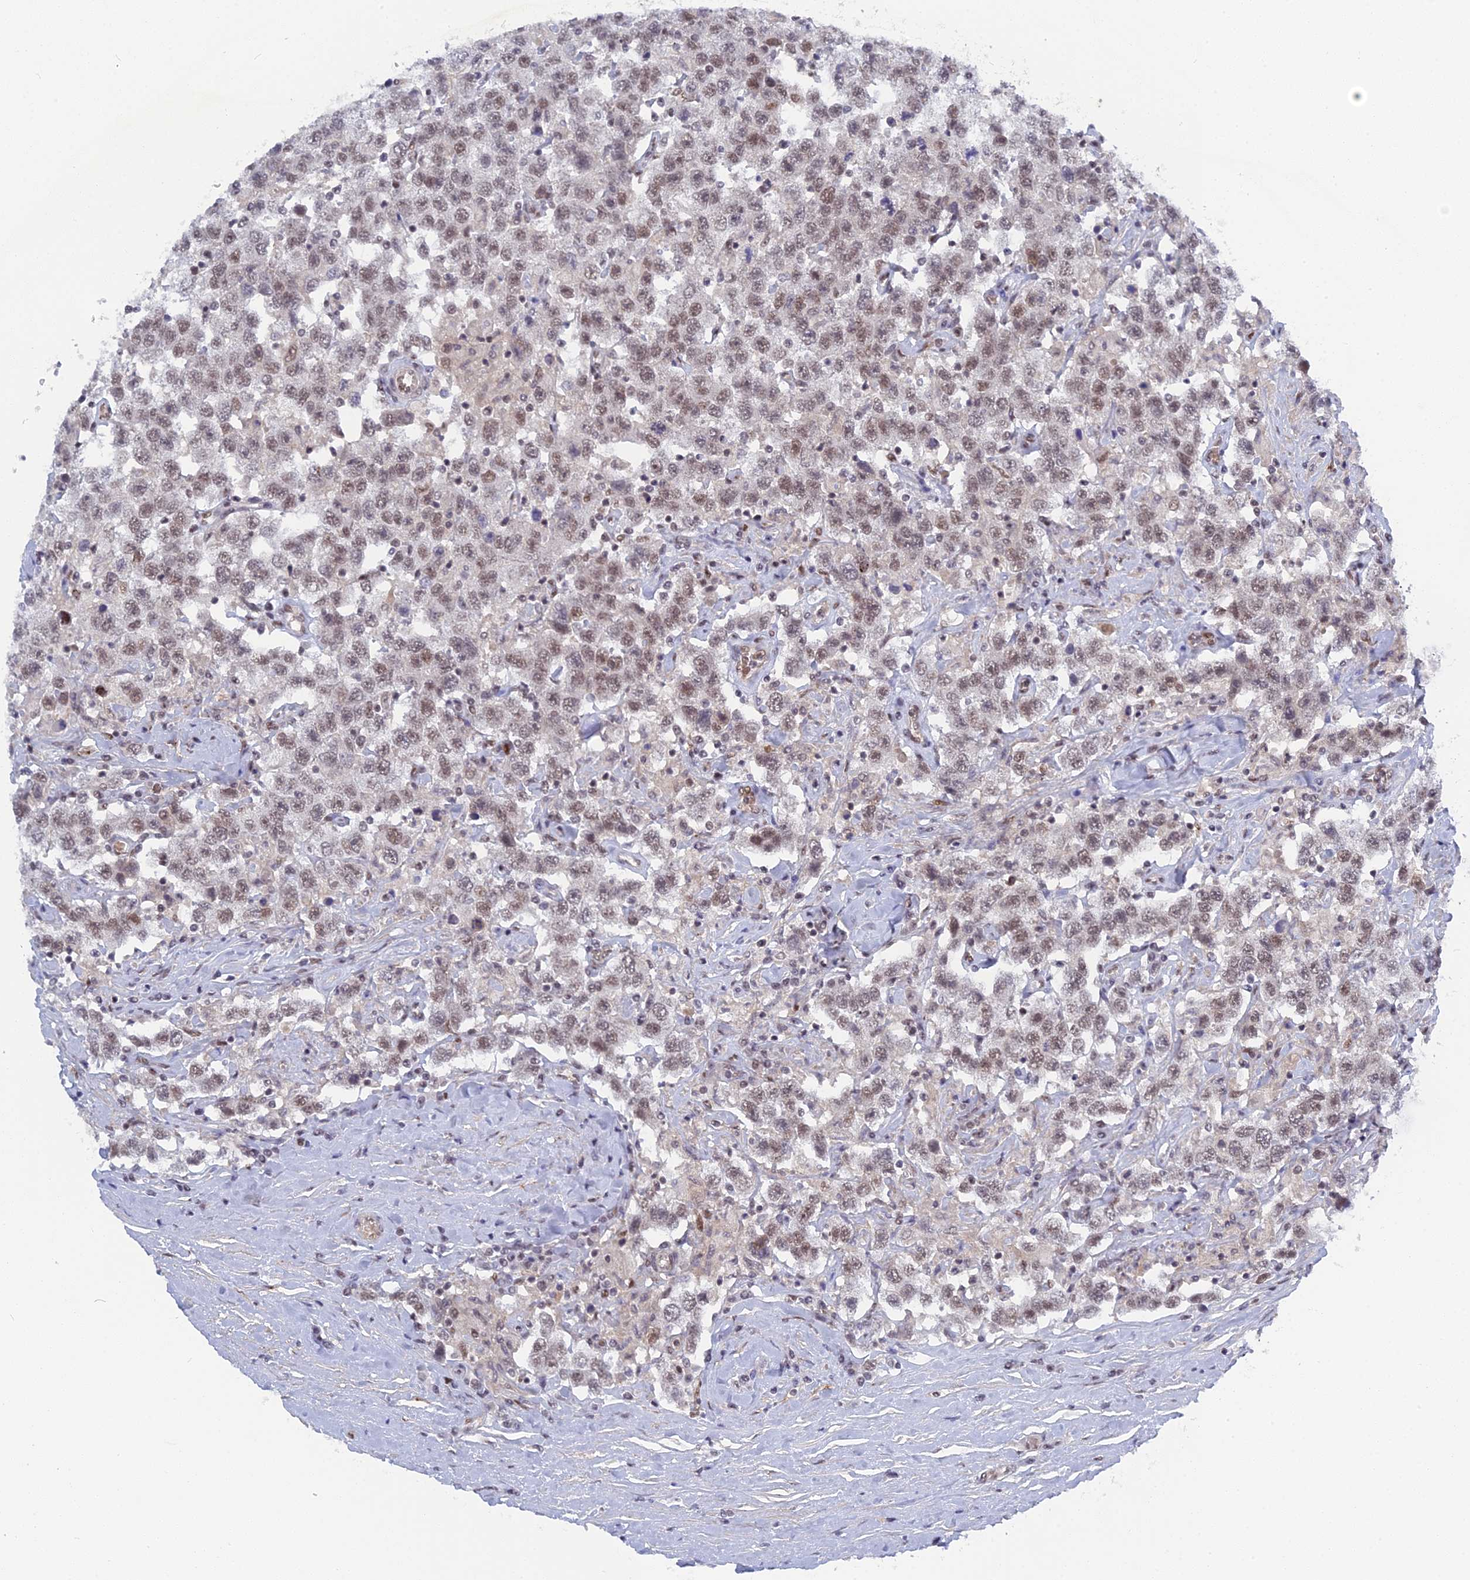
{"staining": {"intensity": "weak", "quantity": ">75%", "location": "nuclear"}, "tissue": "testis cancer", "cell_type": "Tumor cells", "image_type": "cancer", "snomed": [{"axis": "morphology", "description": "Seminoma, NOS"}, {"axis": "topography", "description": "Testis"}], "caption": "Tumor cells show low levels of weak nuclear positivity in approximately >75% of cells in human testis cancer. (IHC, brightfield microscopy, high magnification).", "gene": "CCDC85A", "patient": {"sex": "male", "age": 41}}